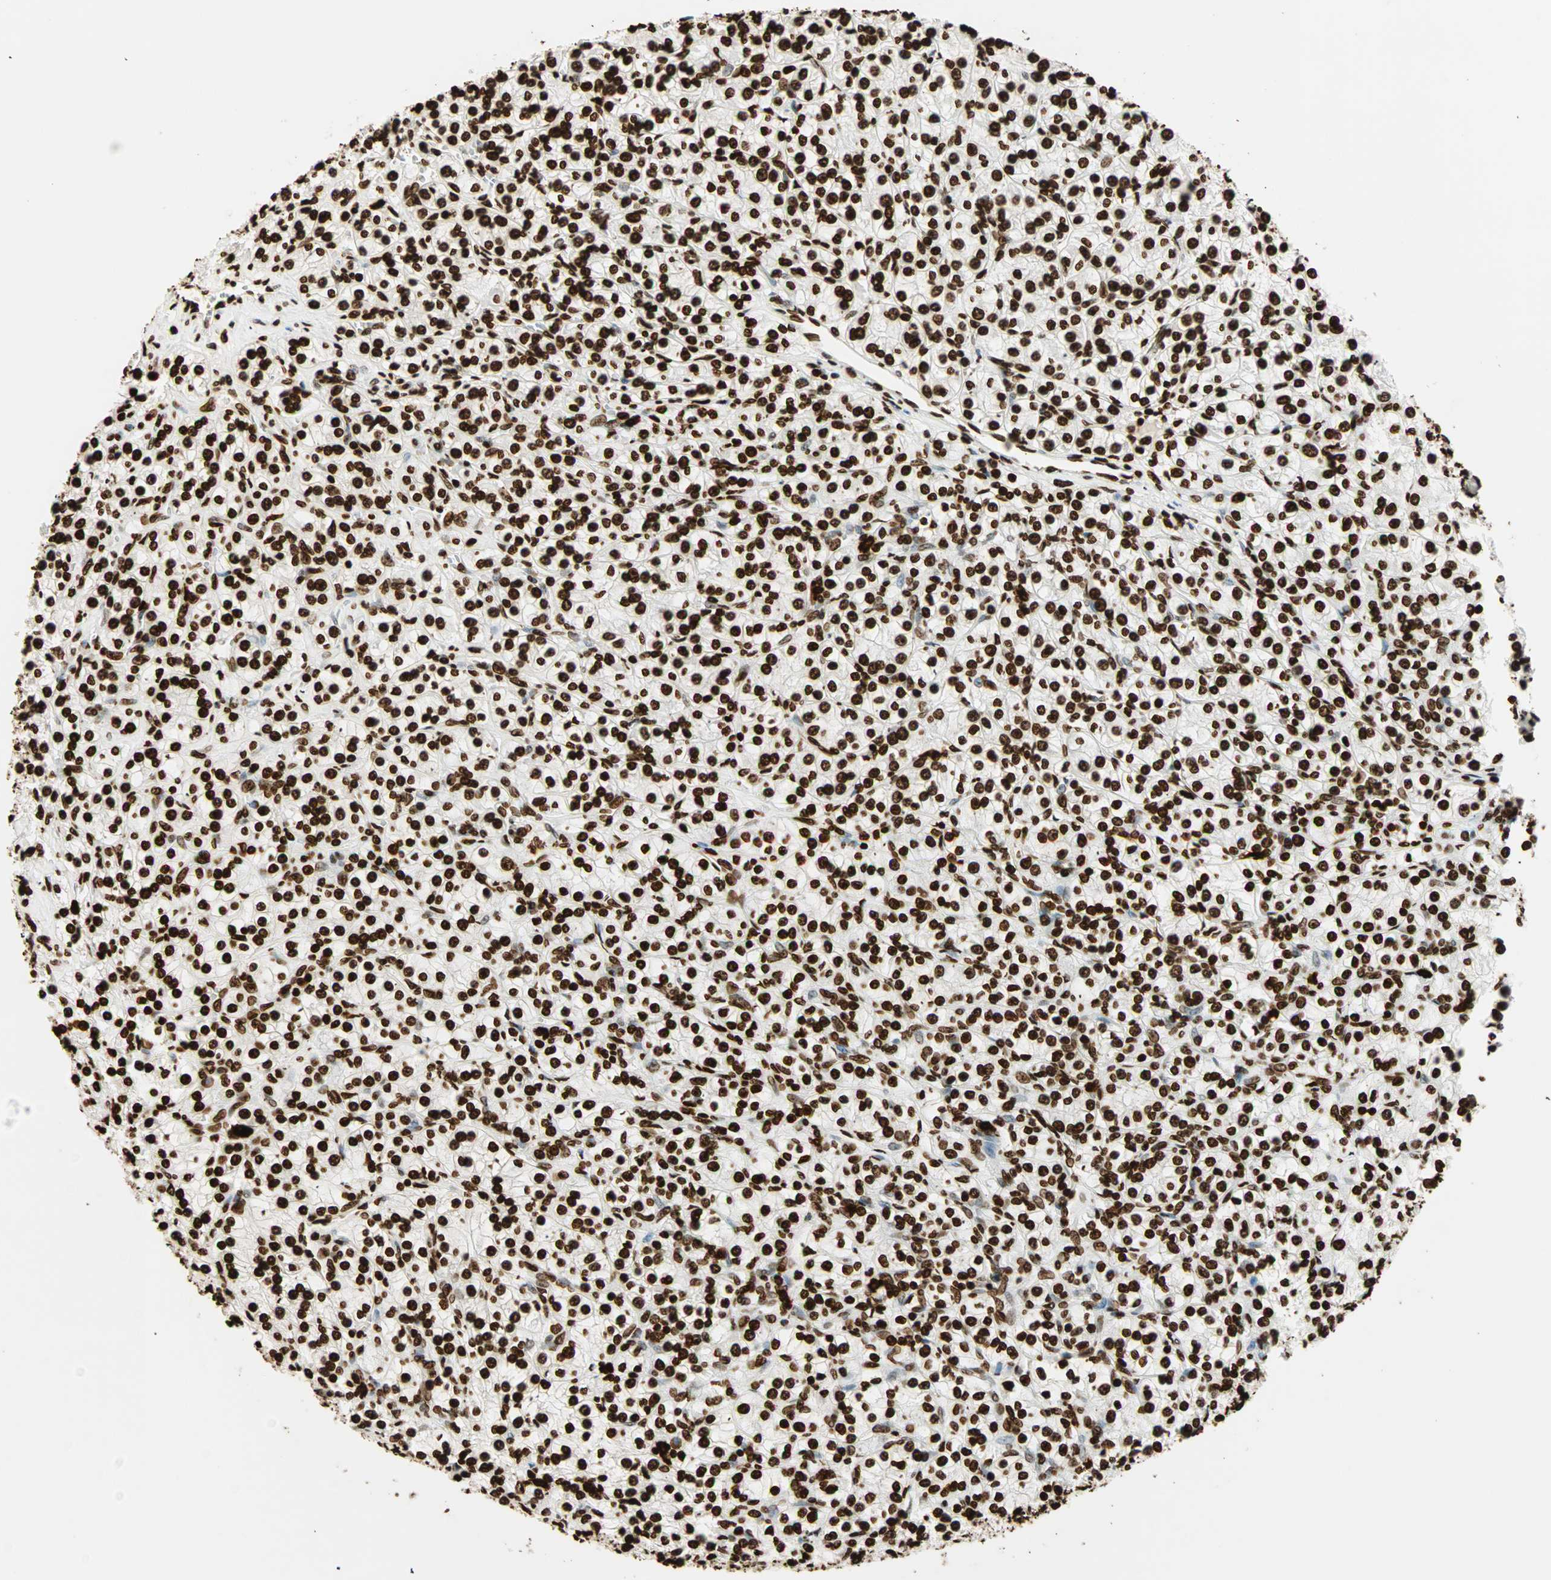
{"staining": {"intensity": "strong", "quantity": ">75%", "location": "nuclear"}, "tissue": "renal cancer", "cell_type": "Tumor cells", "image_type": "cancer", "snomed": [{"axis": "morphology", "description": "Adenocarcinoma, NOS"}, {"axis": "topography", "description": "Kidney"}], "caption": "The histopathology image reveals immunohistochemical staining of renal cancer. There is strong nuclear positivity is appreciated in approximately >75% of tumor cells.", "gene": "GLI2", "patient": {"sex": "male", "age": 77}}